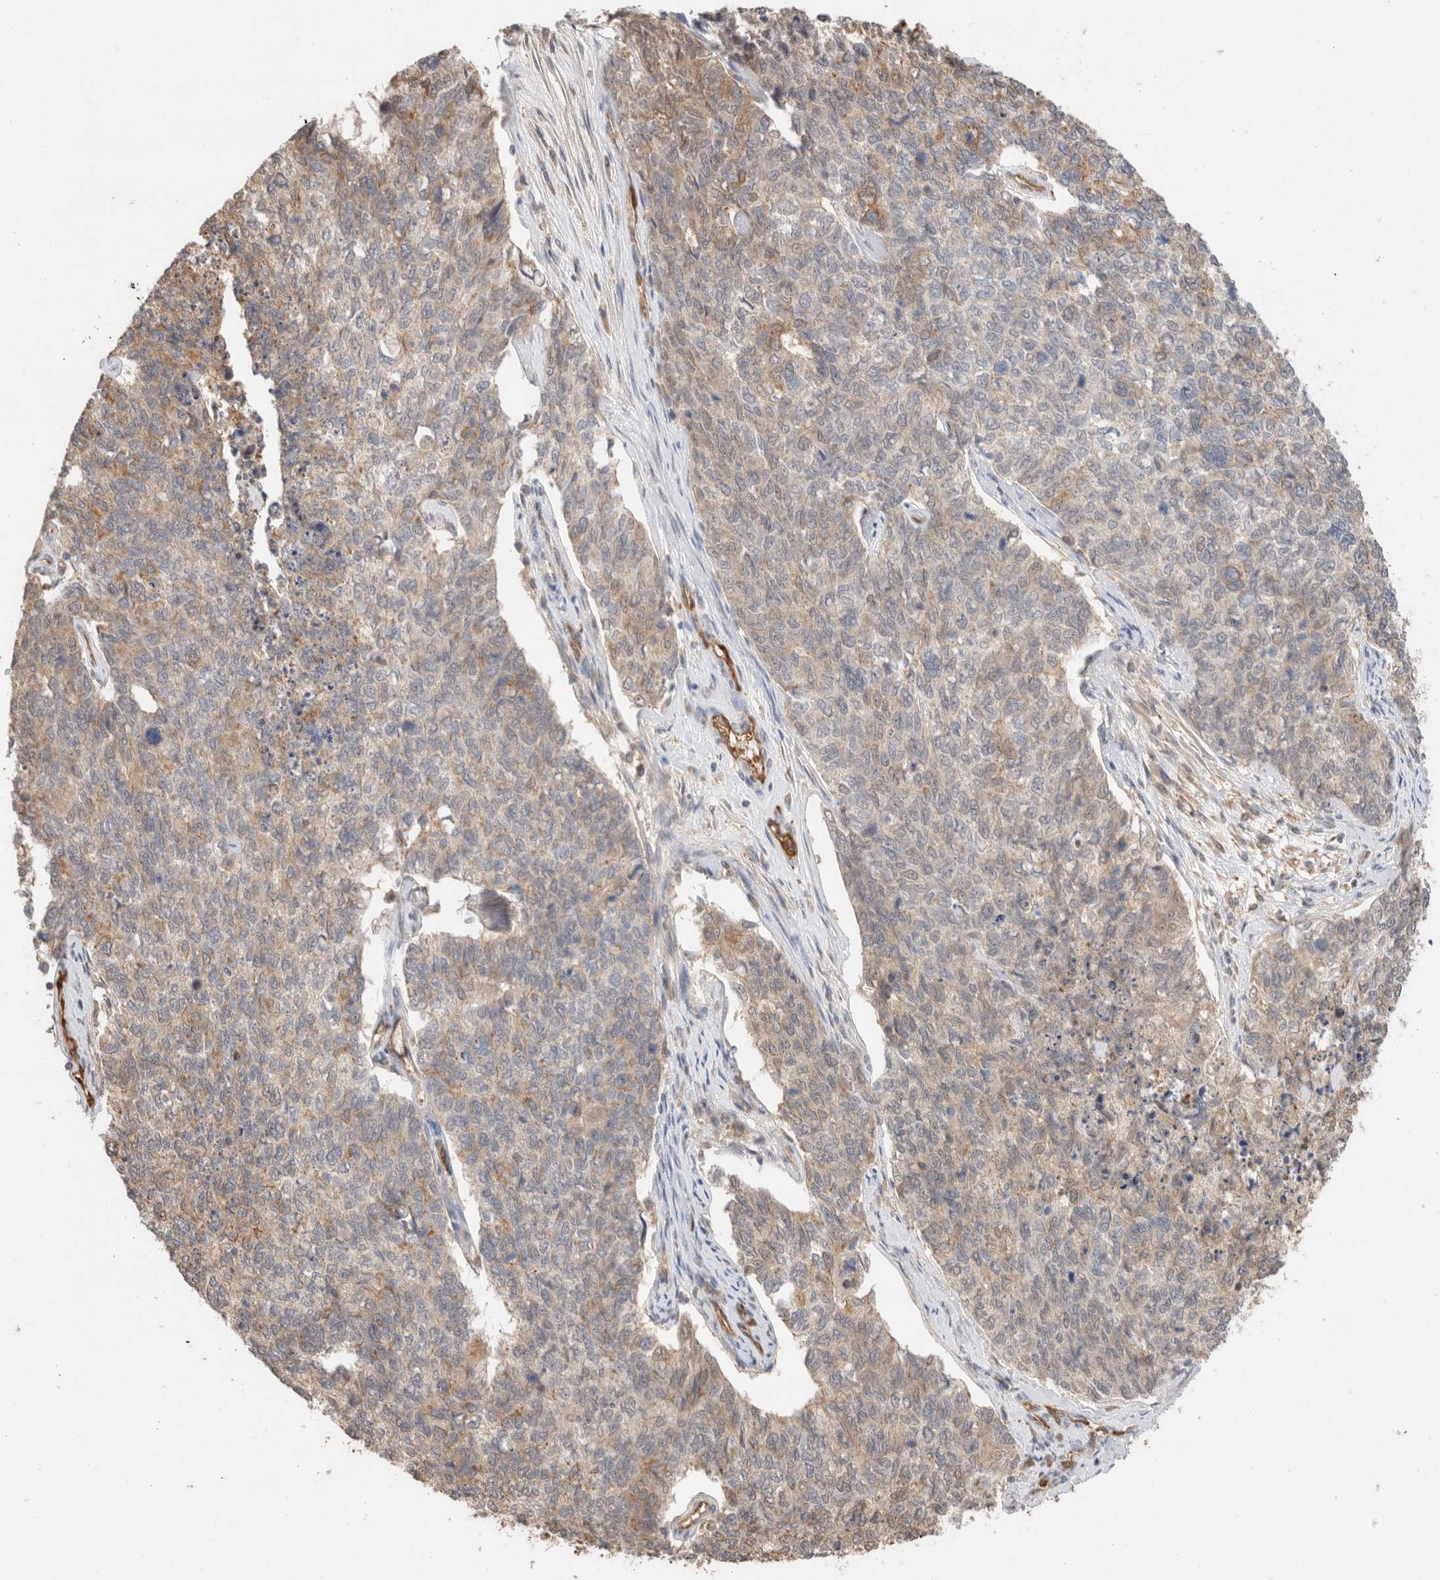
{"staining": {"intensity": "weak", "quantity": "25%-75%", "location": "cytoplasmic/membranous"}, "tissue": "cervical cancer", "cell_type": "Tumor cells", "image_type": "cancer", "snomed": [{"axis": "morphology", "description": "Squamous cell carcinoma, NOS"}, {"axis": "topography", "description": "Cervix"}], "caption": "Human squamous cell carcinoma (cervical) stained for a protein (brown) demonstrates weak cytoplasmic/membranous positive staining in about 25%-75% of tumor cells.", "gene": "CA13", "patient": {"sex": "female", "age": 63}}